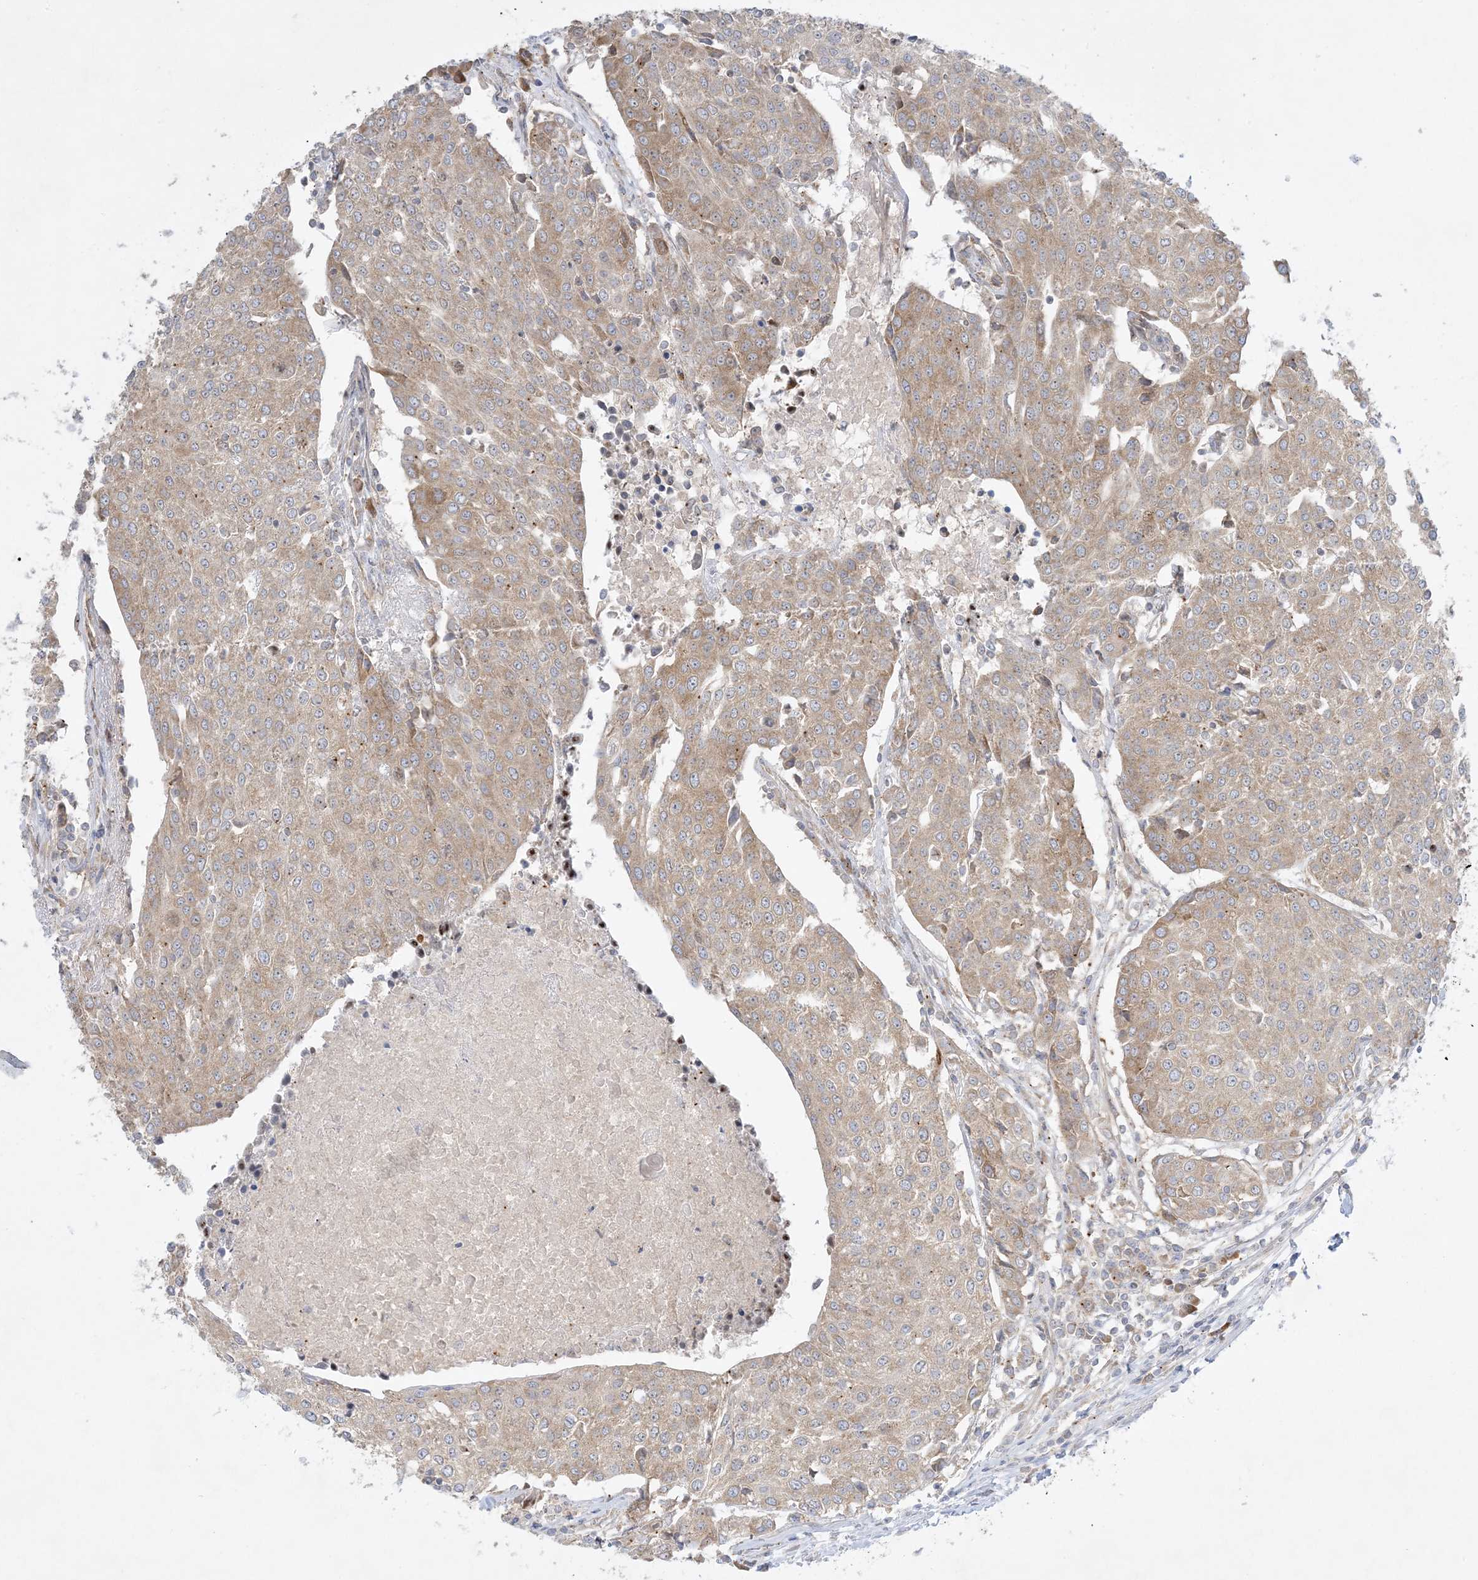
{"staining": {"intensity": "moderate", "quantity": ">75%", "location": "cytoplasmic/membranous"}, "tissue": "urothelial cancer", "cell_type": "Tumor cells", "image_type": "cancer", "snomed": [{"axis": "morphology", "description": "Urothelial carcinoma, High grade"}, {"axis": "topography", "description": "Urinary bladder"}], "caption": "Immunohistochemical staining of high-grade urothelial carcinoma demonstrates moderate cytoplasmic/membranous protein expression in about >75% of tumor cells. The staining was performed using DAB, with brown indicating positive protein expression. Nuclei are stained blue with hematoxylin.", "gene": "RPP40", "patient": {"sex": "female", "age": 85}}